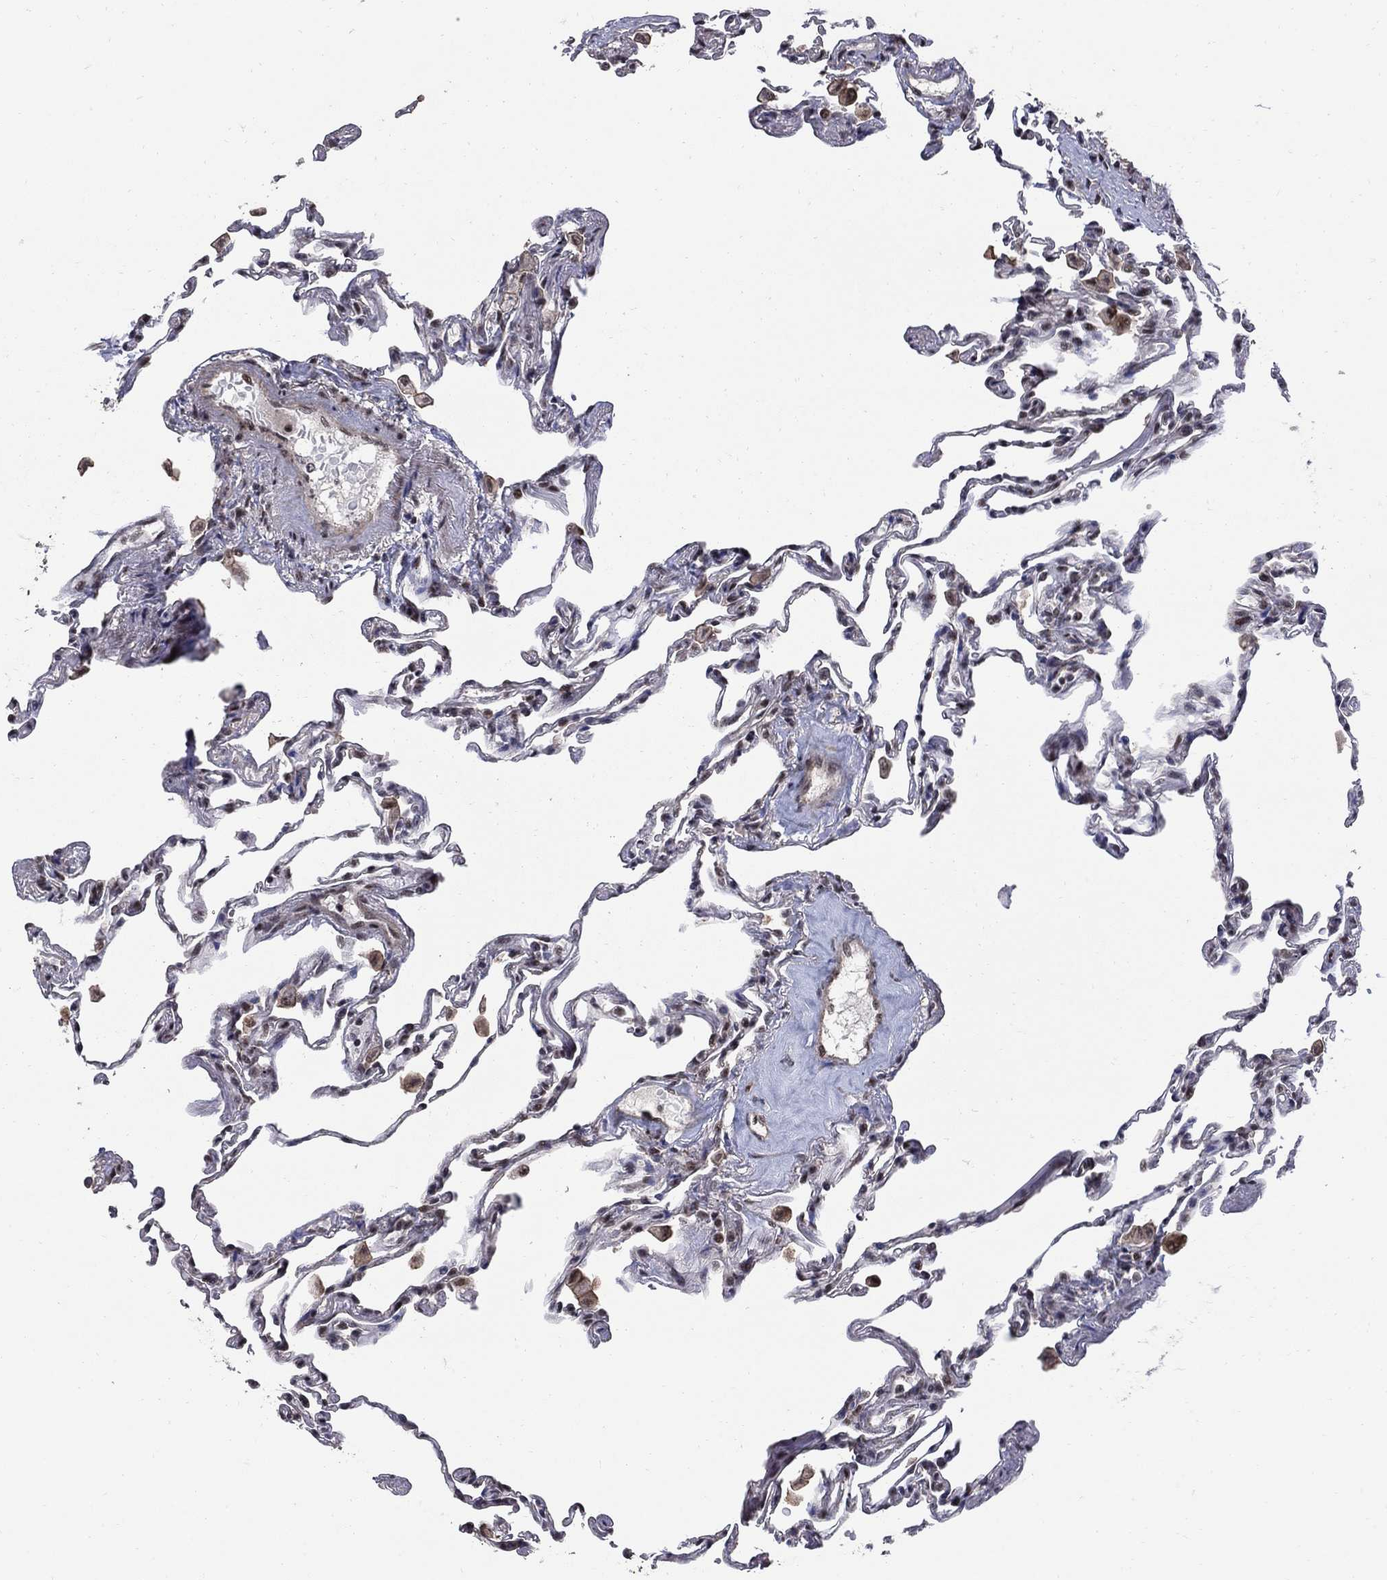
{"staining": {"intensity": "moderate", "quantity": "25%-75%", "location": "nuclear"}, "tissue": "lung", "cell_type": "Alveolar cells", "image_type": "normal", "snomed": [{"axis": "morphology", "description": "Normal tissue, NOS"}, {"axis": "topography", "description": "Lung"}], "caption": "The micrograph displays immunohistochemical staining of unremarkable lung. There is moderate nuclear expression is seen in about 25%-75% of alveolar cells. (Stains: DAB (3,3'-diaminobenzidine) in brown, nuclei in blue, Microscopy: brightfield microscopy at high magnification).", "gene": "PNISR", "patient": {"sex": "female", "age": 57}}